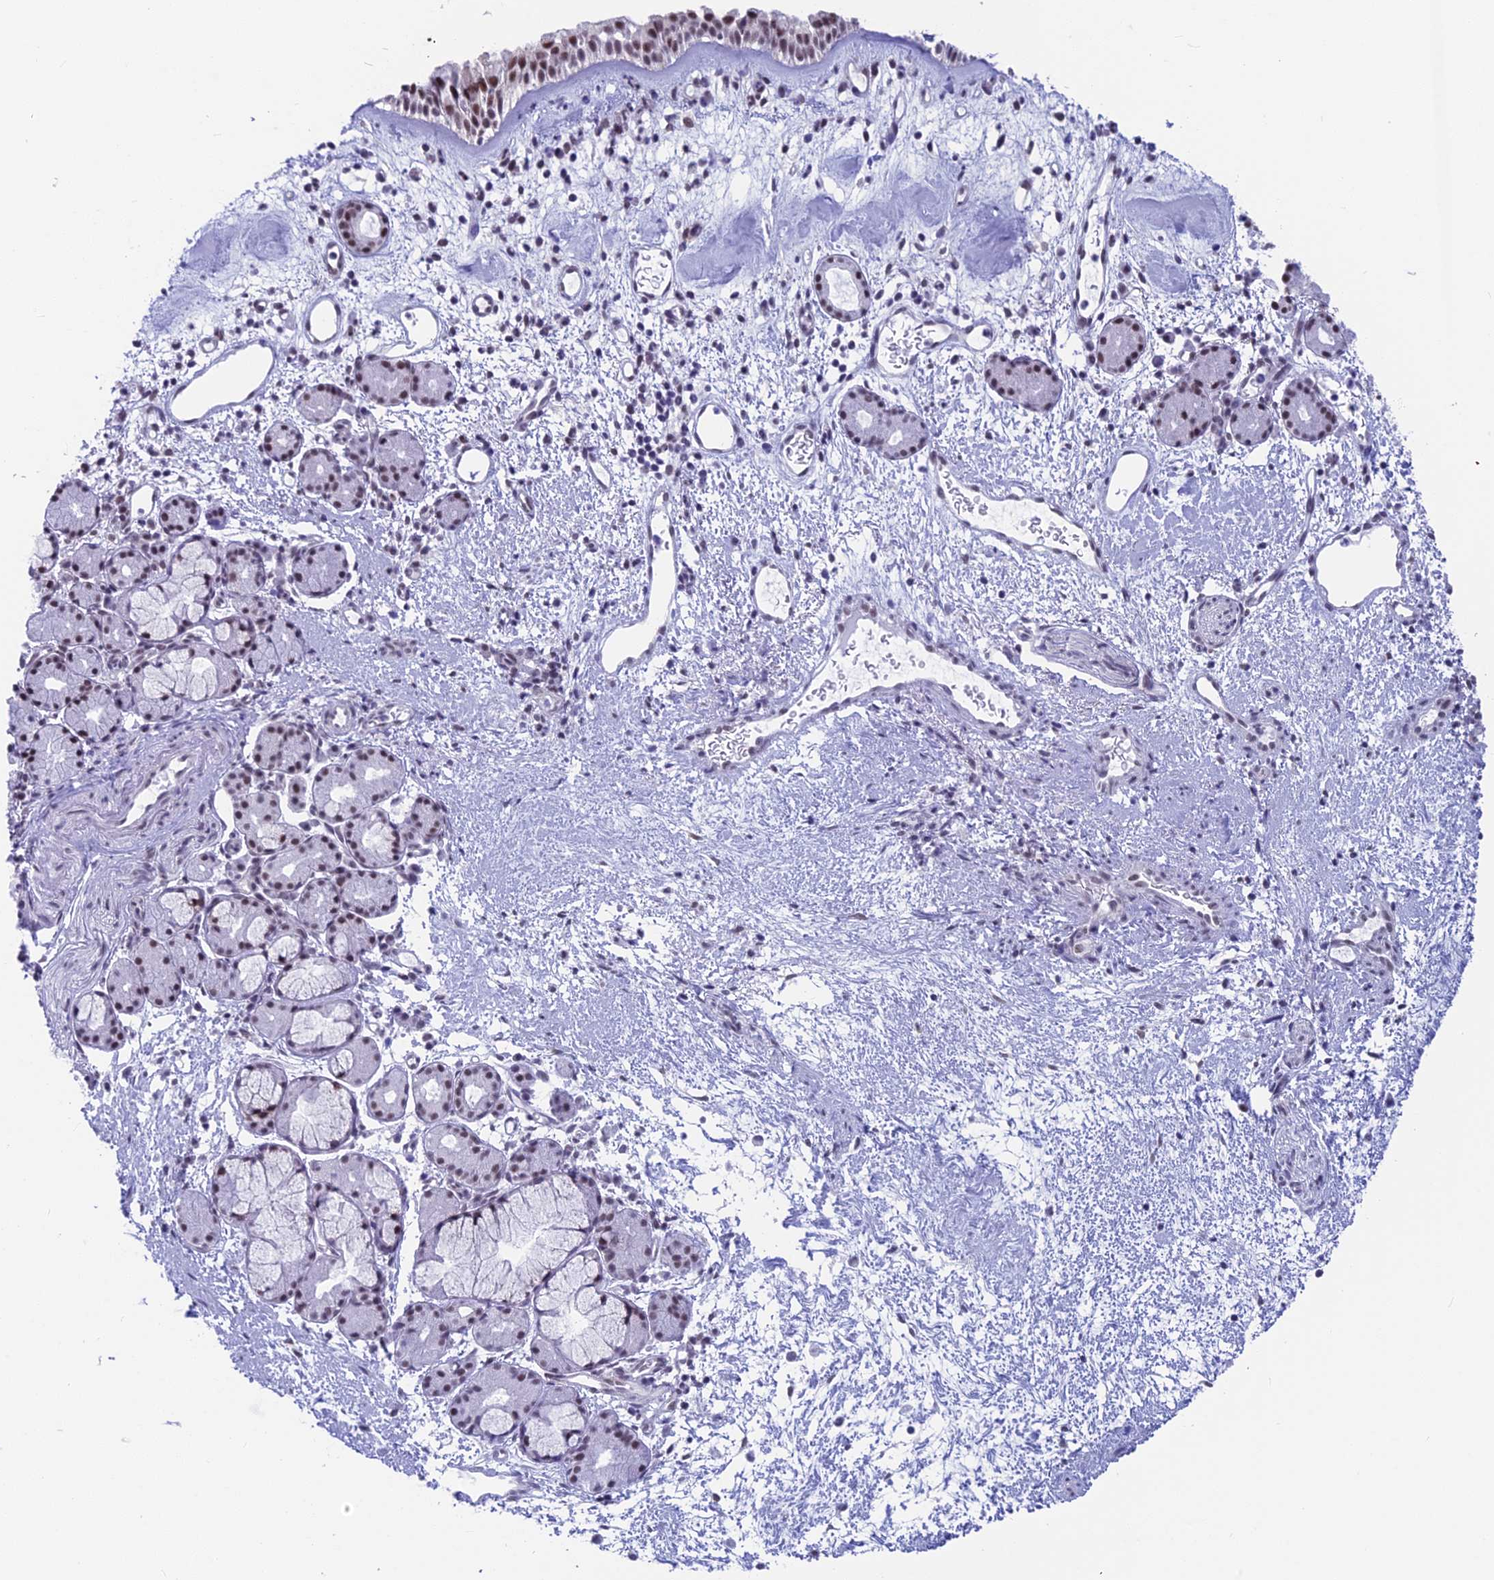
{"staining": {"intensity": "strong", "quantity": "25%-75%", "location": "nuclear"}, "tissue": "nasopharynx", "cell_type": "Respiratory epithelial cells", "image_type": "normal", "snomed": [{"axis": "morphology", "description": "Normal tissue, NOS"}, {"axis": "topography", "description": "Nasopharynx"}], "caption": "Approximately 25%-75% of respiratory epithelial cells in normal nasopharynx exhibit strong nuclear protein positivity as visualized by brown immunohistochemical staining.", "gene": "SRSF5", "patient": {"sex": "male", "age": 82}}